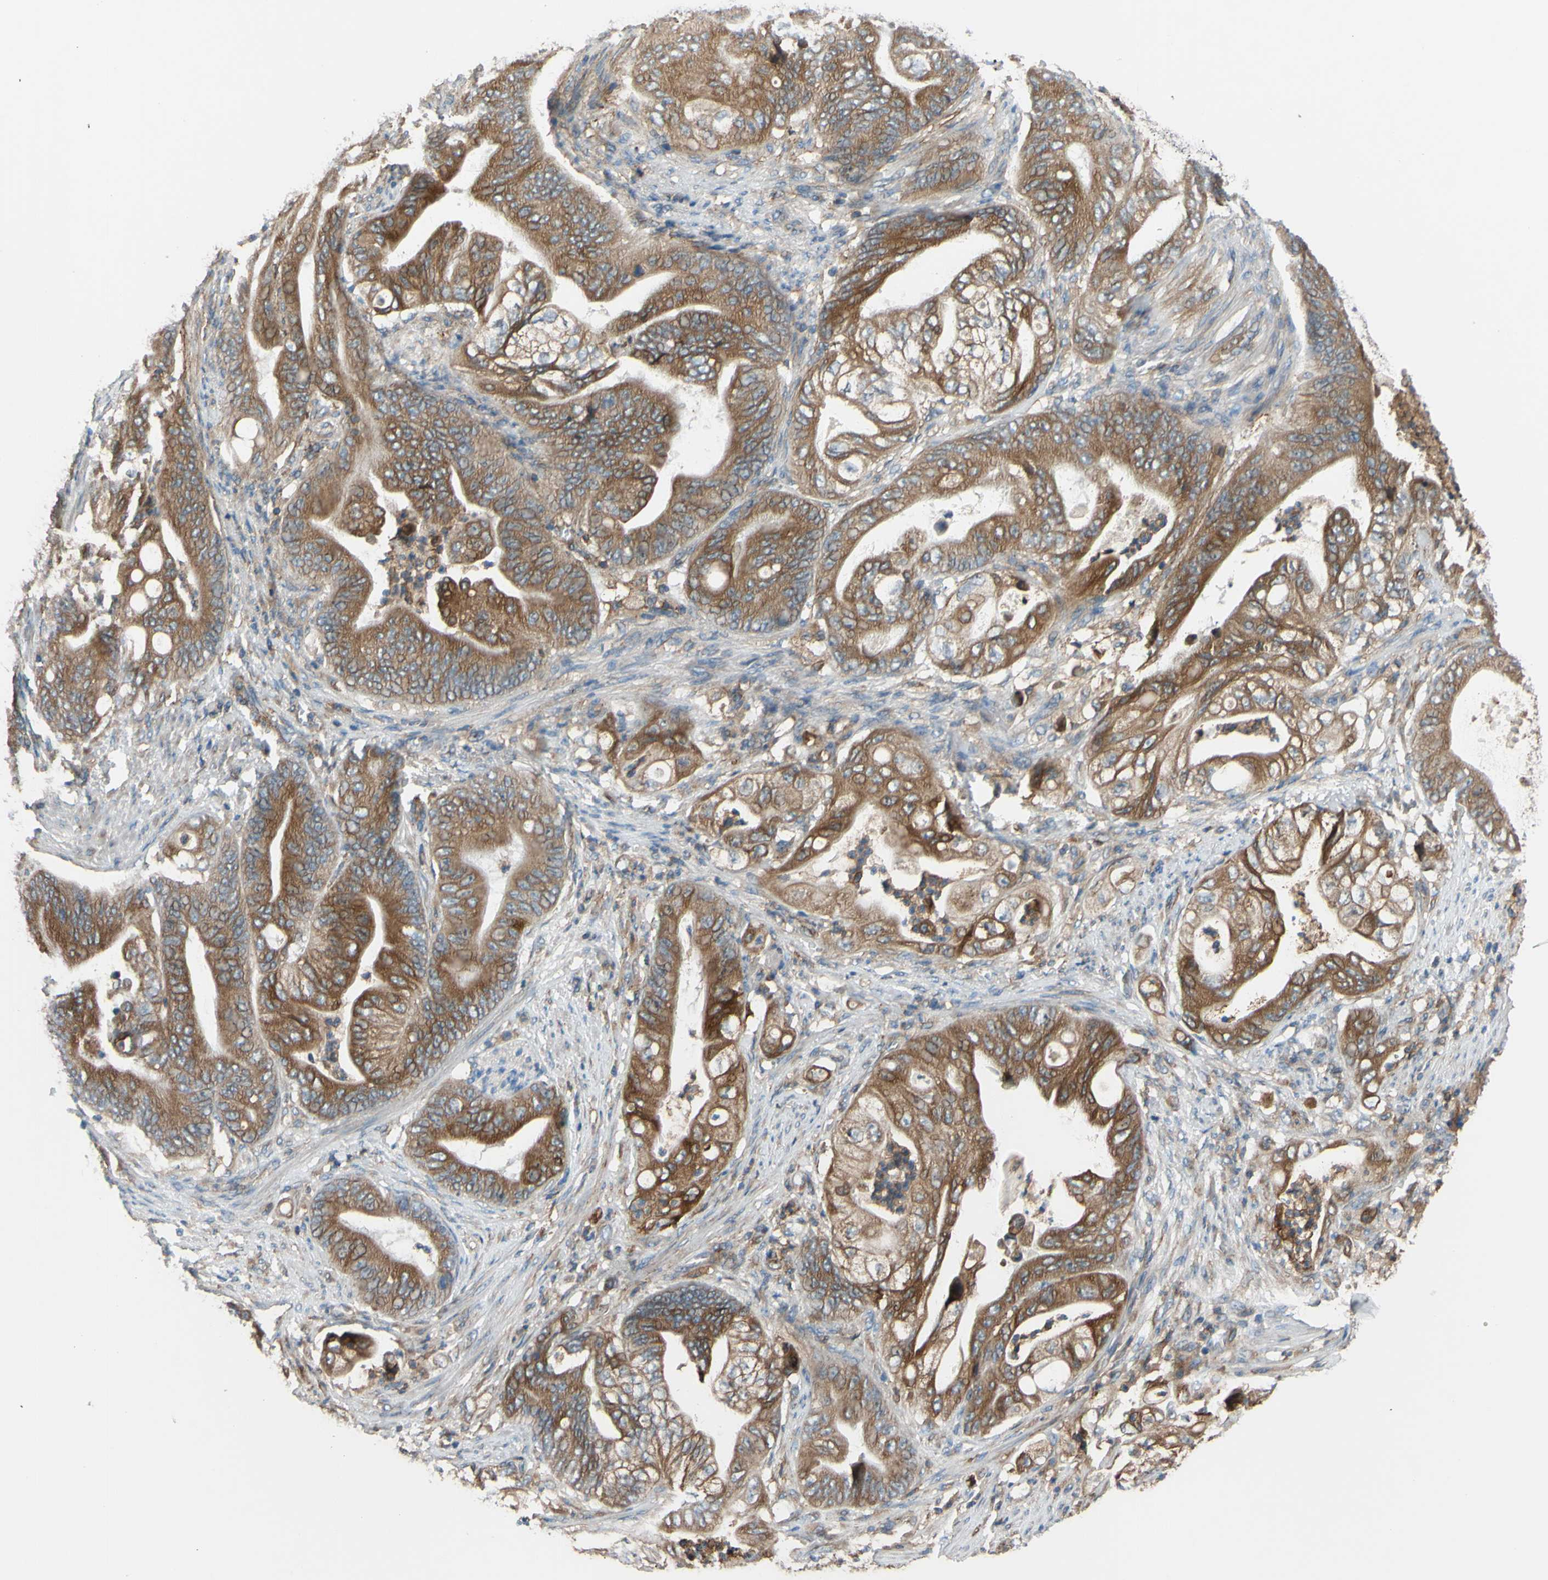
{"staining": {"intensity": "moderate", "quantity": ">75%", "location": "cytoplasmic/membranous"}, "tissue": "stomach cancer", "cell_type": "Tumor cells", "image_type": "cancer", "snomed": [{"axis": "morphology", "description": "Adenocarcinoma, NOS"}, {"axis": "topography", "description": "Stomach"}], "caption": "A medium amount of moderate cytoplasmic/membranous positivity is seen in about >75% of tumor cells in adenocarcinoma (stomach) tissue.", "gene": "POR", "patient": {"sex": "female", "age": 73}}